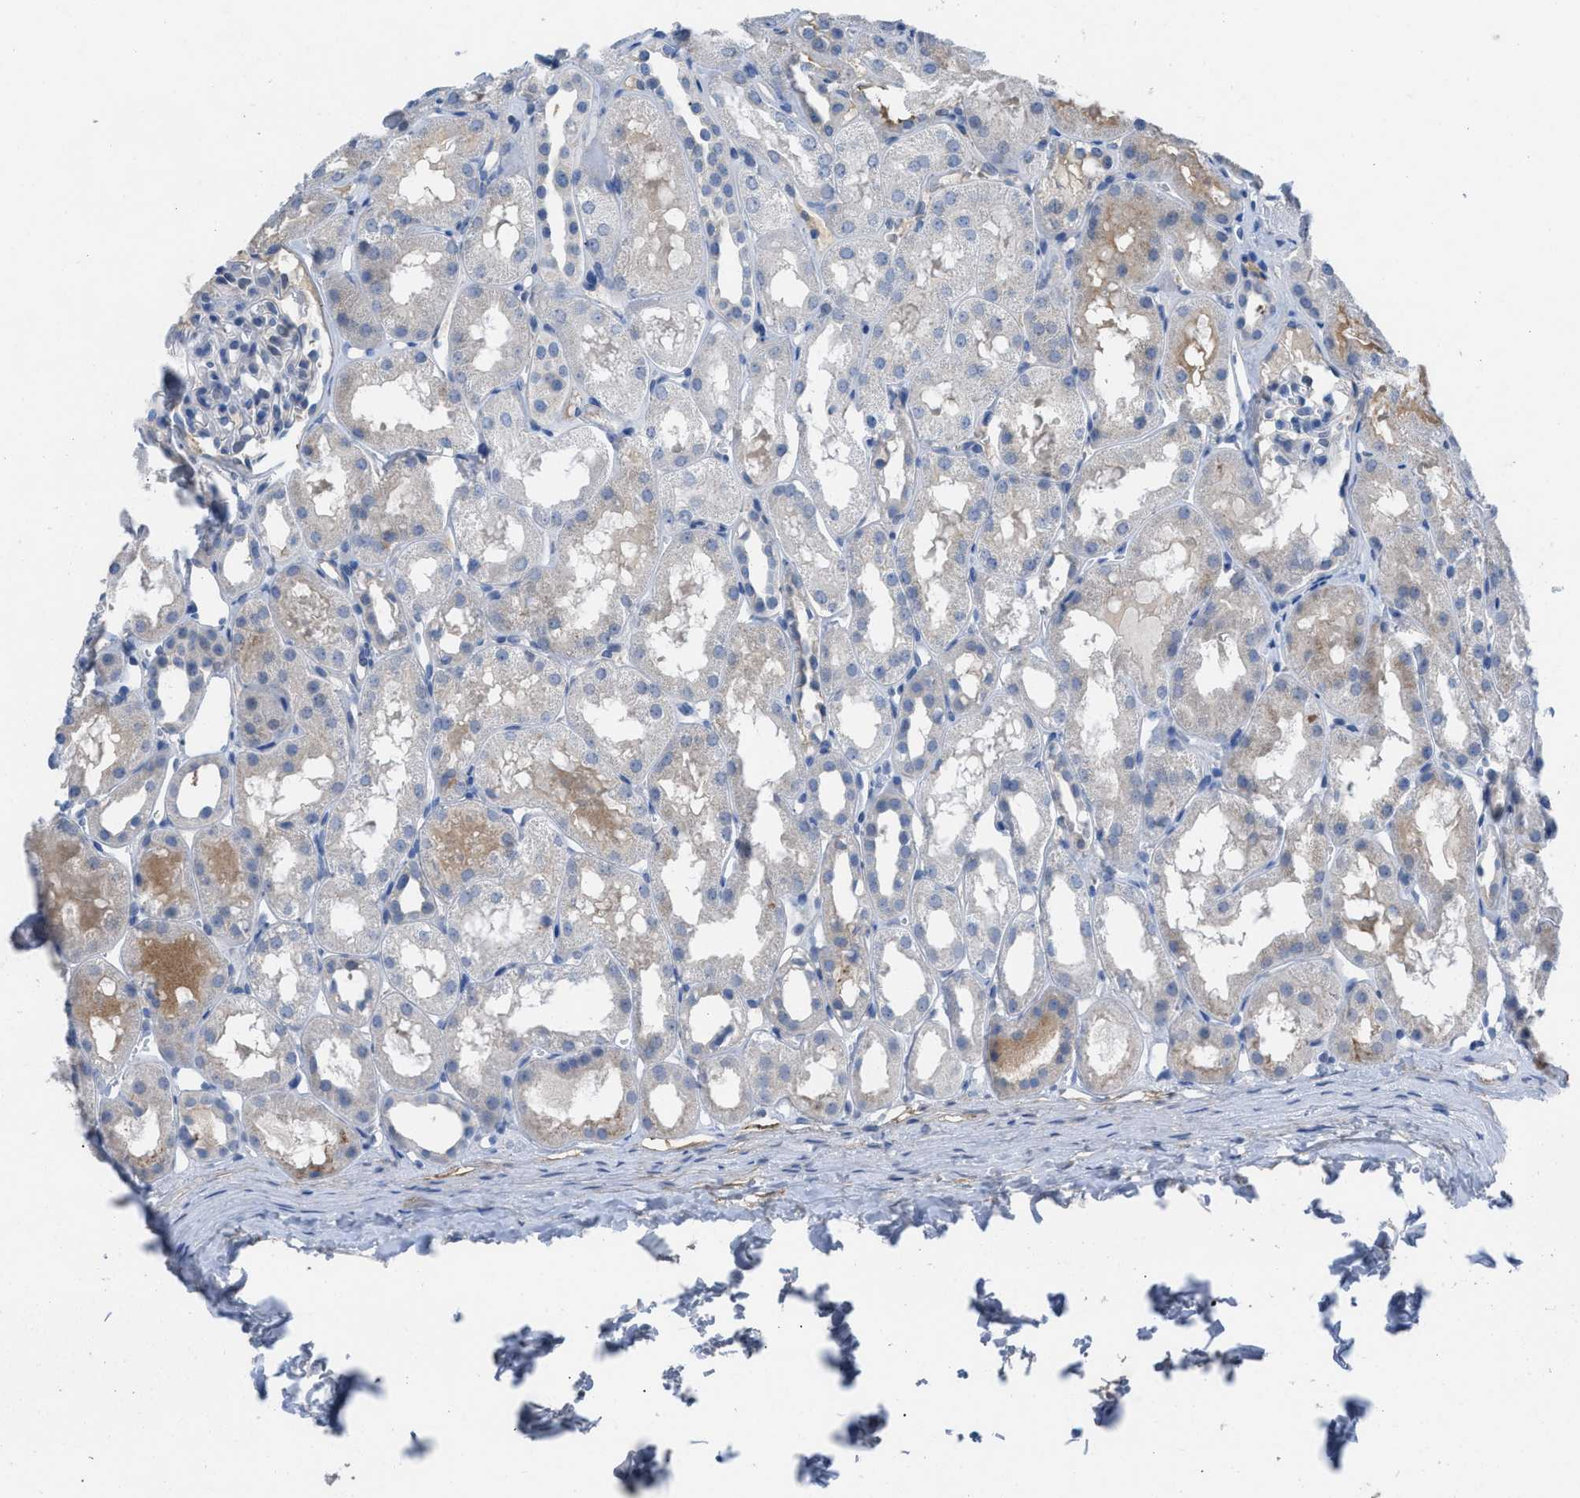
{"staining": {"intensity": "weak", "quantity": "25%-75%", "location": "cytoplasmic/membranous"}, "tissue": "kidney", "cell_type": "Cells in glomeruli", "image_type": "normal", "snomed": [{"axis": "morphology", "description": "Normal tissue, NOS"}, {"axis": "topography", "description": "Kidney"}, {"axis": "topography", "description": "Urinary bladder"}], "caption": "Brown immunohistochemical staining in unremarkable human kidney shows weak cytoplasmic/membranous positivity in approximately 25%-75% of cells in glomeruli. The staining was performed using DAB, with brown indicating positive protein expression. Nuclei are stained blue with hematoxylin.", "gene": "HPX", "patient": {"sex": "male", "age": 16}}